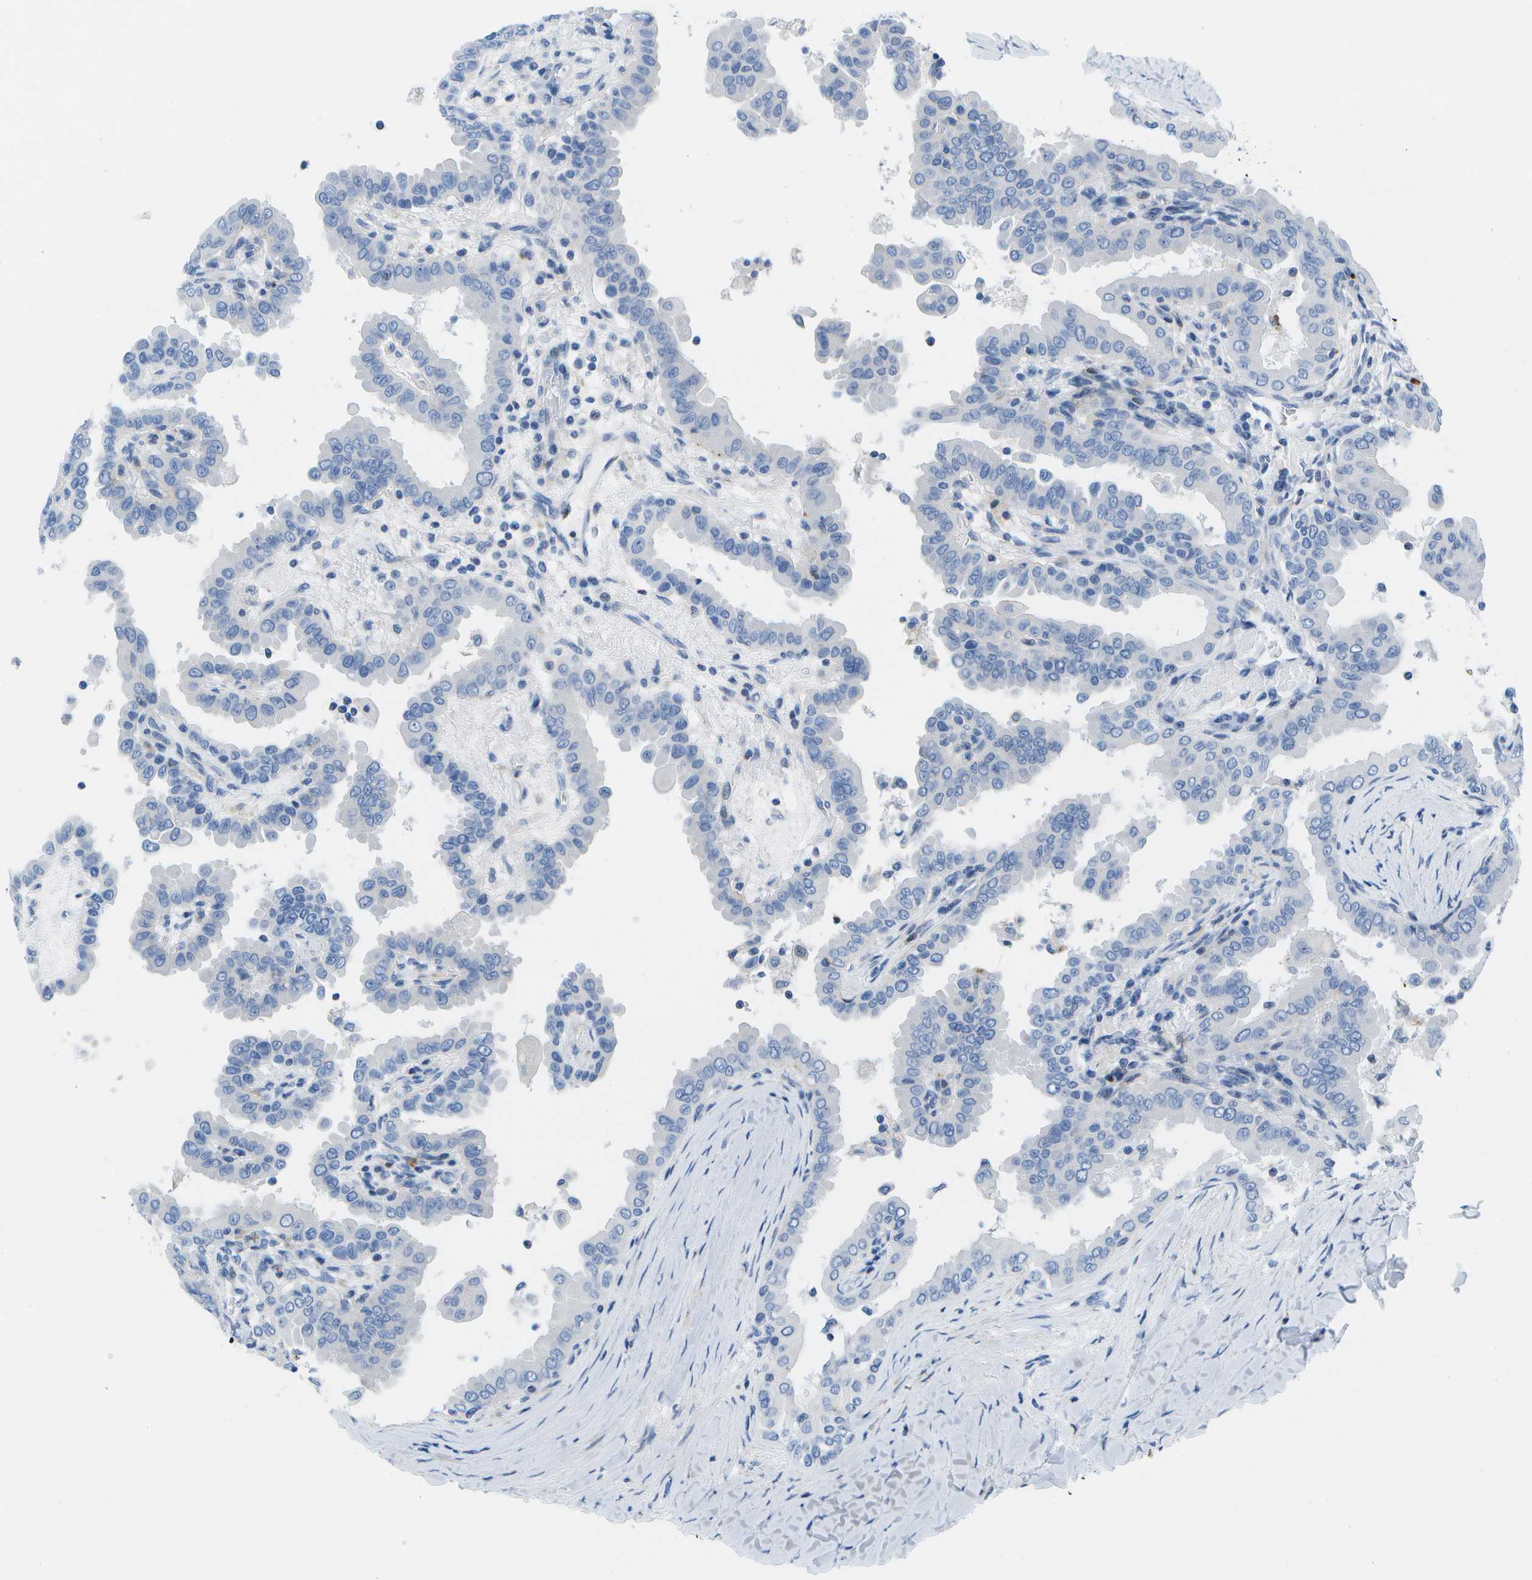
{"staining": {"intensity": "negative", "quantity": "none", "location": "none"}, "tissue": "thyroid cancer", "cell_type": "Tumor cells", "image_type": "cancer", "snomed": [{"axis": "morphology", "description": "Papillary adenocarcinoma, NOS"}, {"axis": "topography", "description": "Thyroid gland"}], "caption": "Protein analysis of thyroid cancer demonstrates no significant staining in tumor cells.", "gene": "ADGRG6", "patient": {"sex": "male", "age": 33}}